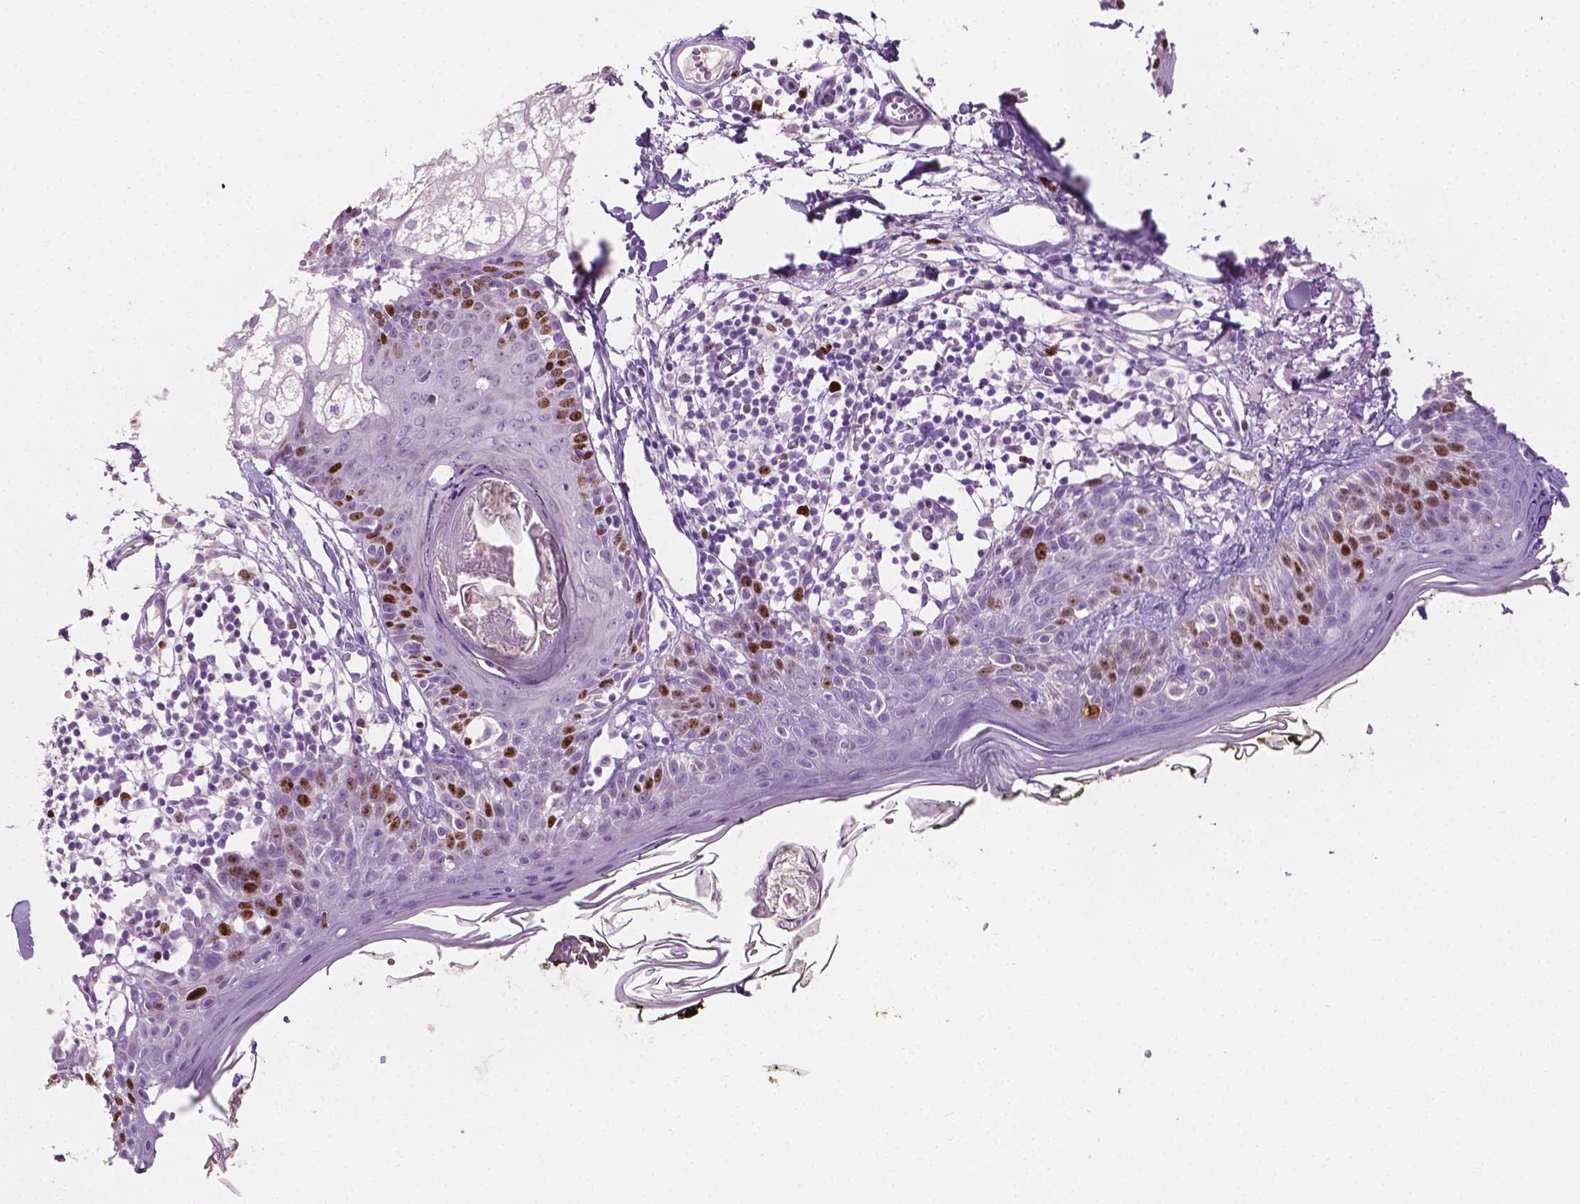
{"staining": {"intensity": "negative", "quantity": "none", "location": "none"}, "tissue": "skin", "cell_type": "Fibroblasts", "image_type": "normal", "snomed": [{"axis": "morphology", "description": "Normal tissue, NOS"}, {"axis": "topography", "description": "Skin"}], "caption": "This is an immunohistochemistry image of unremarkable human skin. There is no expression in fibroblasts.", "gene": "SIAH2", "patient": {"sex": "male", "age": 76}}